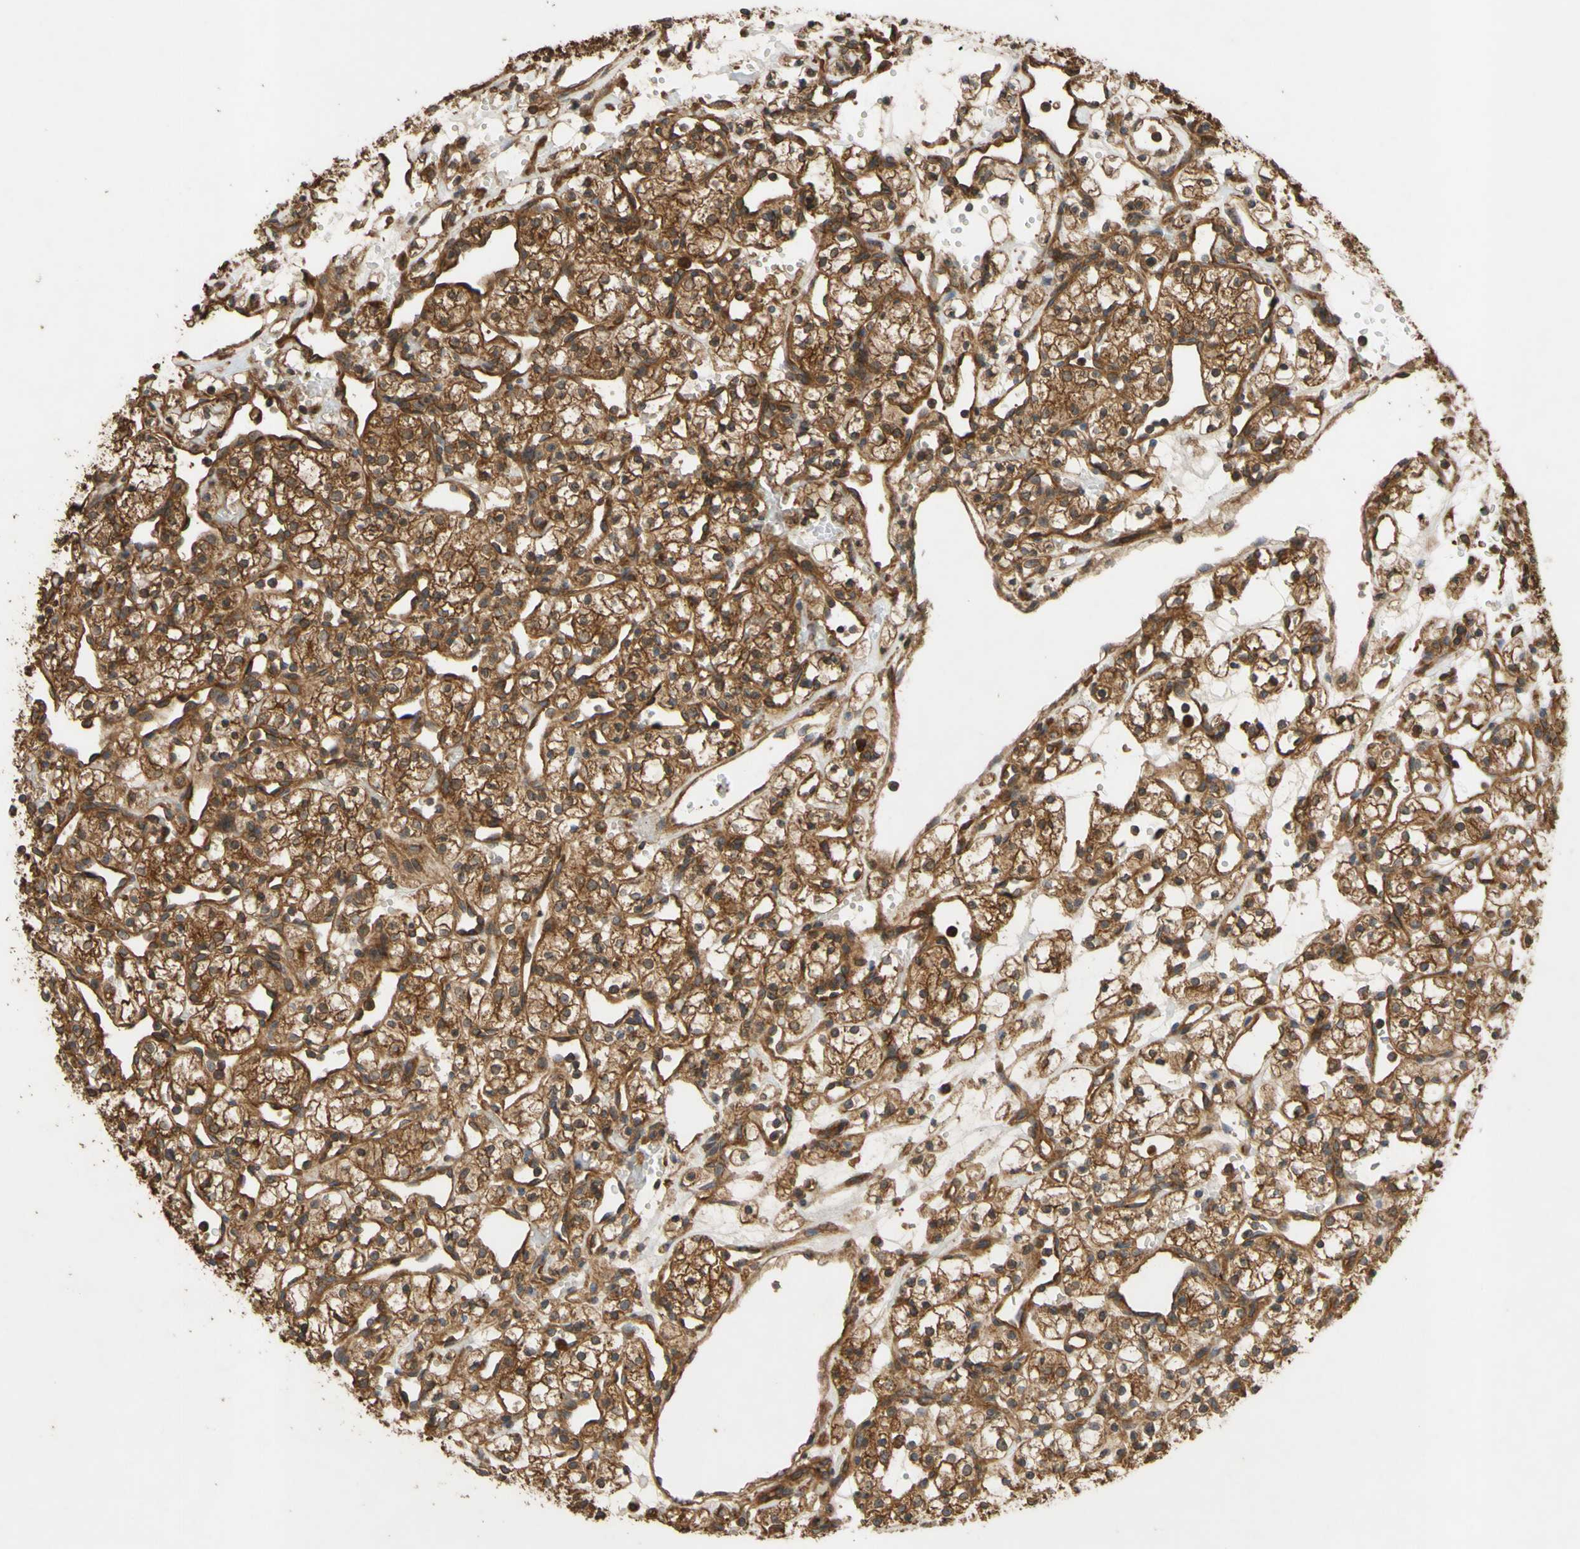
{"staining": {"intensity": "strong", "quantity": ">75%", "location": "cytoplasmic/membranous"}, "tissue": "renal cancer", "cell_type": "Tumor cells", "image_type": "cancer", "snomed": [{"axis": "morphology", "description": "Adenocarcinoma, NOS"}, {"axis": "topography", "description": "Kidney"}], "caption": "Immunohistochemical staining of renal cancer (adenocarcinoma) shows strong cytoplasmic/membranous protein positivity in about >75% of tumor cells.", "gene": "CTTN", "patient": {"sex": "female", "age": 60}}